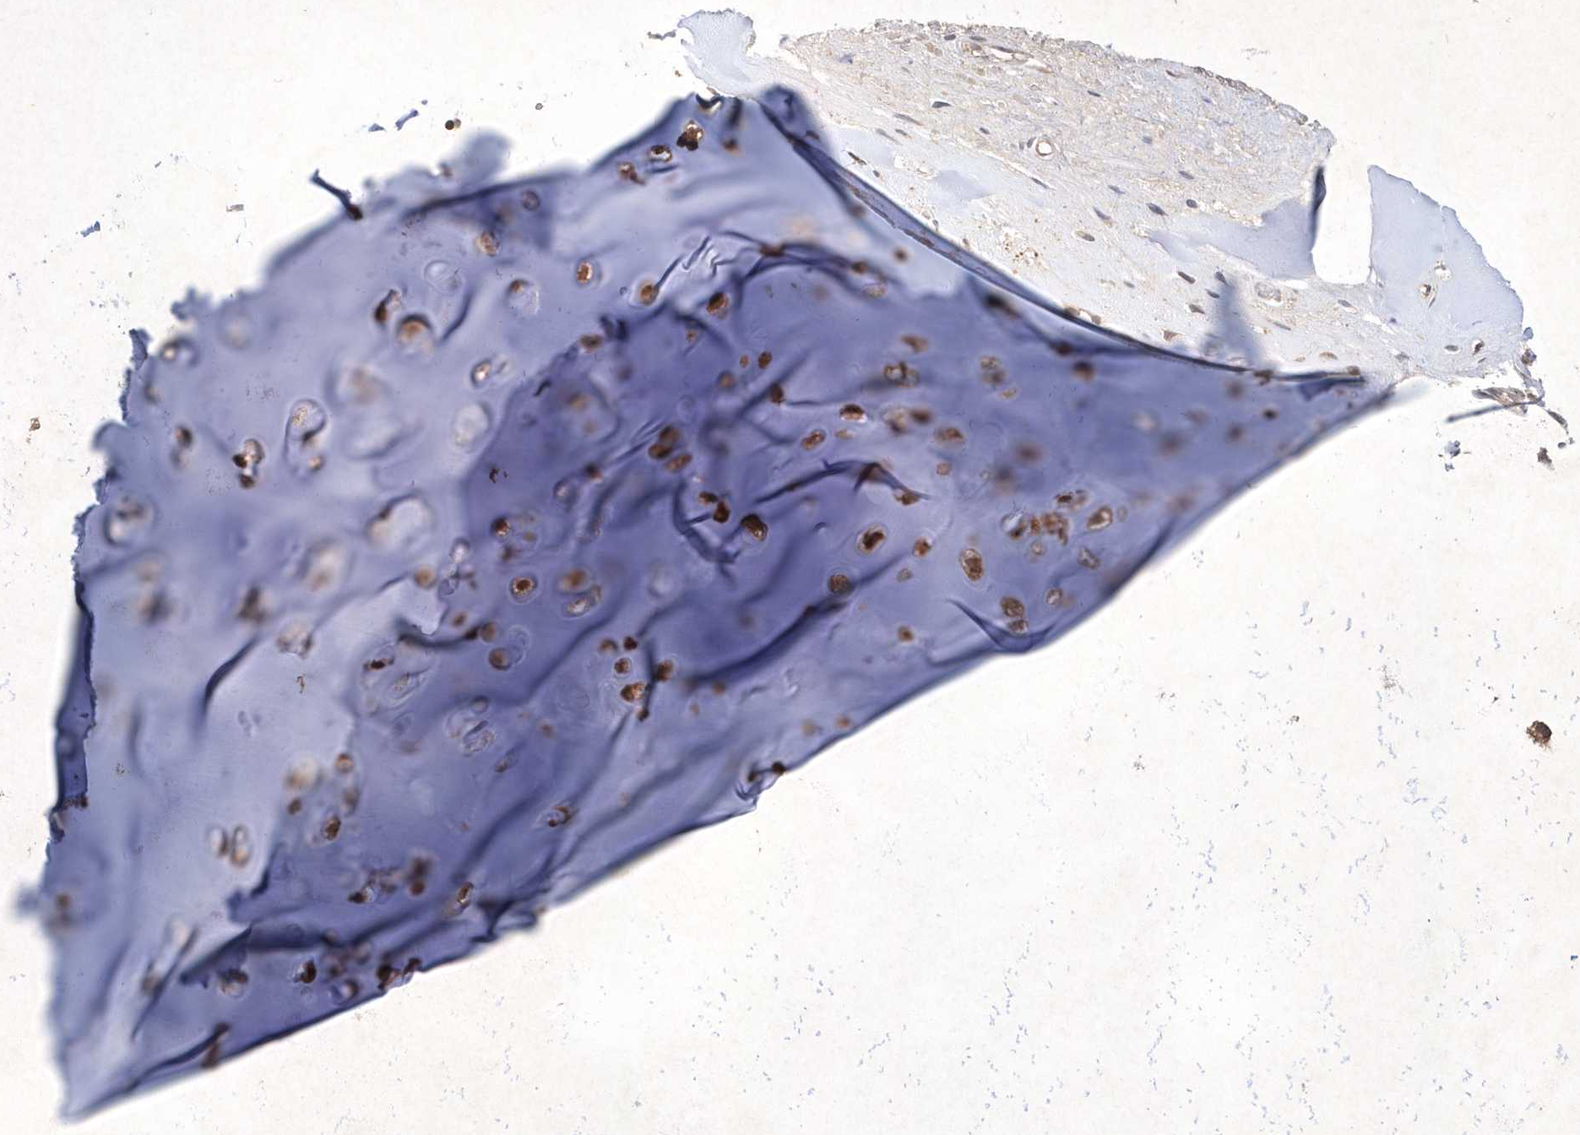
{"staining": {"intensity": "negative", "quantity": "none", "location": "none"}, "tissue": "adipose tissue", "cell_type": "Adipocytes", "image_type": "normal", "snomed": [{"axis": "morphology", "description": "Normal tissue, NOS"}, {"axis": "morphology", "description": "Basal cell carcinoma"}, {"axis": "topography", "description": "Cartilage tissue"}, {"axis": "topography", "description": "Nasopharynx"}, {"axis": "topography", "description": "Oral tissue"}], "caption": "A high-resolution image shows IHC staining of normal adipose tissue, which demonstrates no significant expression in adipocytes. The staining is performed using DAB (3,3'-diaminobenzidine) brown chromogen with nuclei counter-stained in using hematoxylin.", "gene": "AKR7A2", "patient": {"sex": "female", "age": 77}}